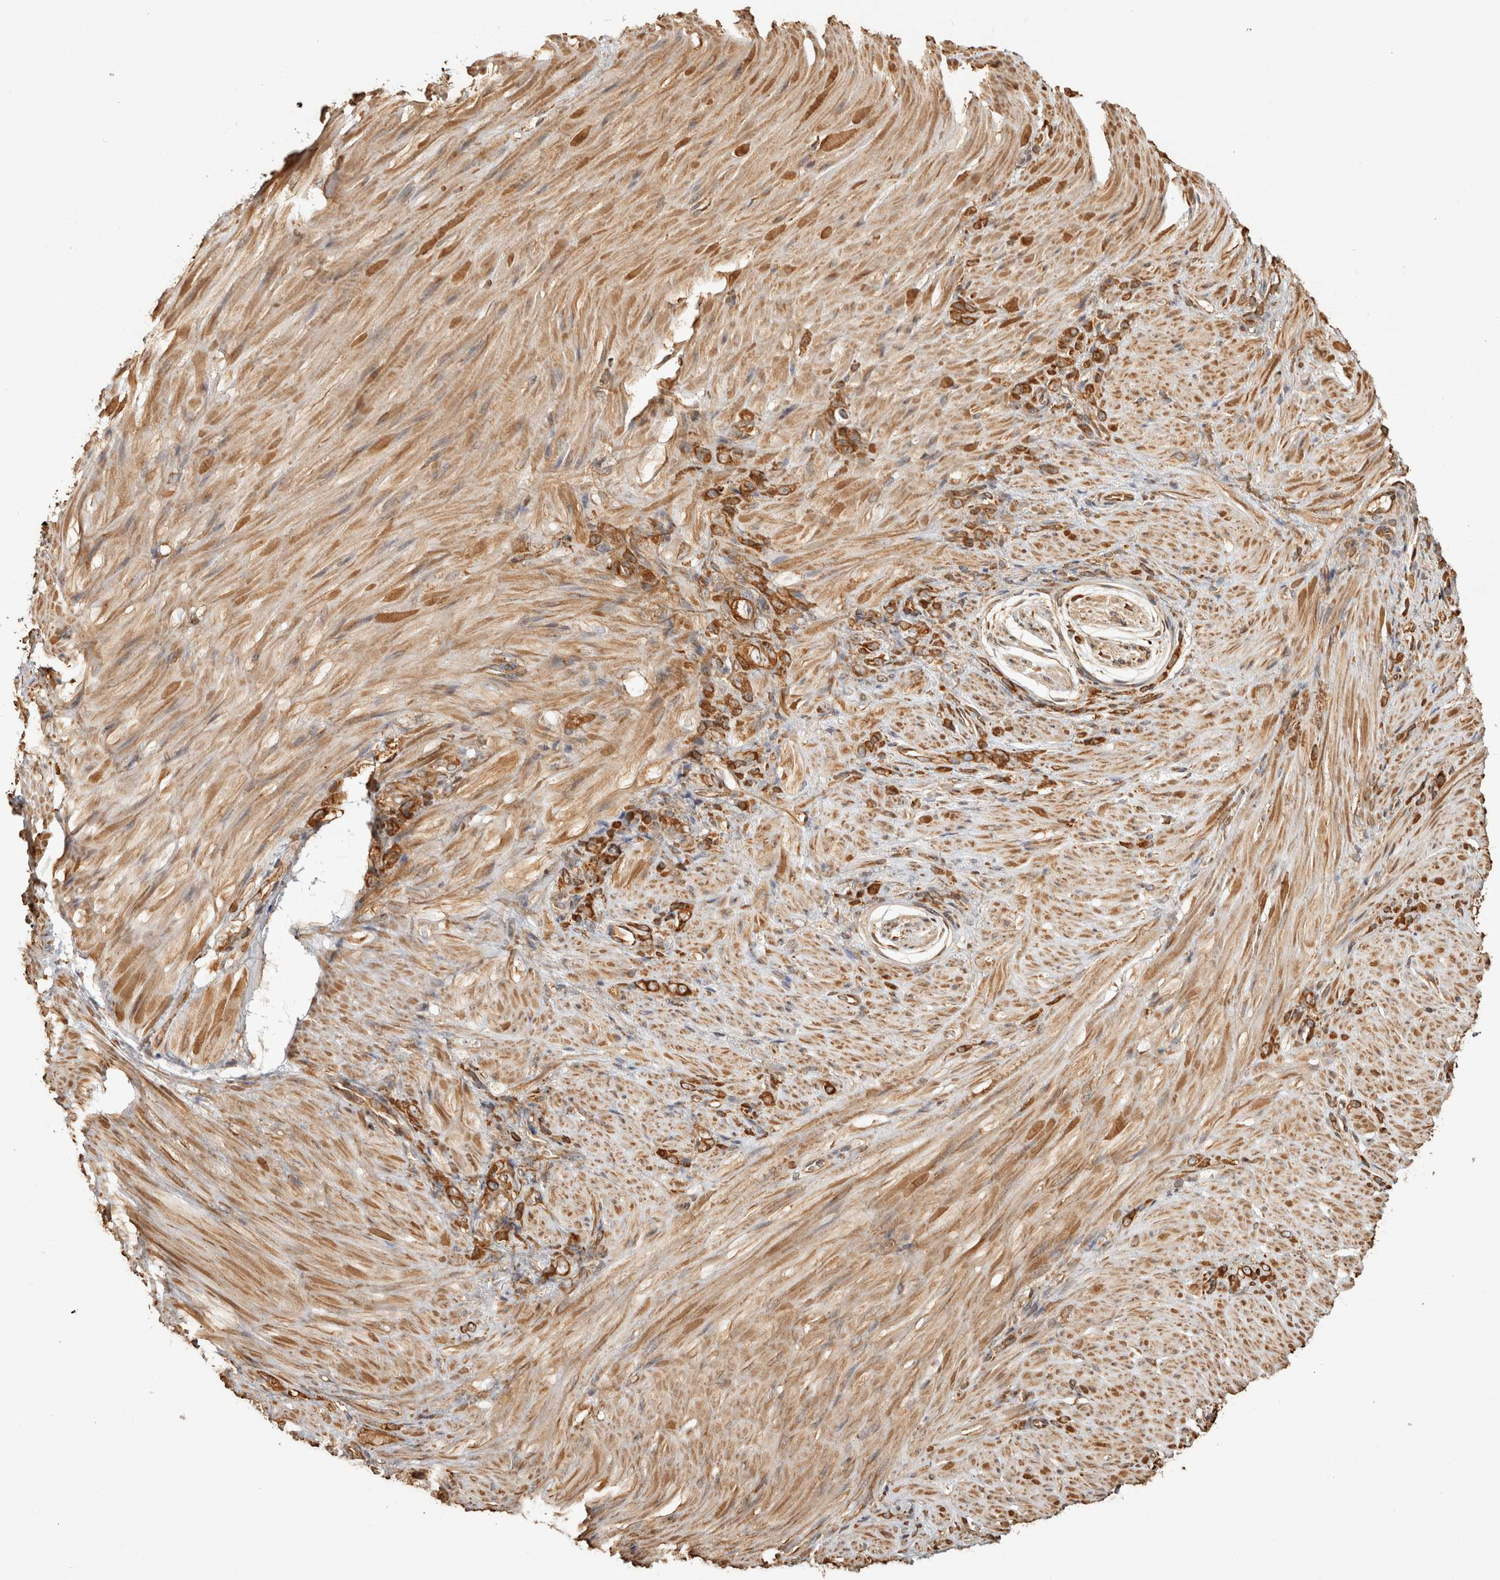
{"staining": {"intensity": "strong", "quantity": ">75%", "location": "cytoplasmic/membranous"}, "tissue": "stomach cancer", "cell_type": "Tumor cells", "image_type": "cancer", "snomed": [{"axis": "morphology", "description": "Normal tissue, NOS"}, {"axis": "morphology", "description": "Adenocarcinoma, NOS"}, {"axis": "topography", "description": "Stomach"}], "caption": "Immunohistochemical staining of human adenocarcinoma (stomach) shows high levels of strong cytoplasmic/membranous positivity in approximately >75% of tumor cells.", "gene": "CAMSAP2", "patient": {"sex": "male", "age": 82}}